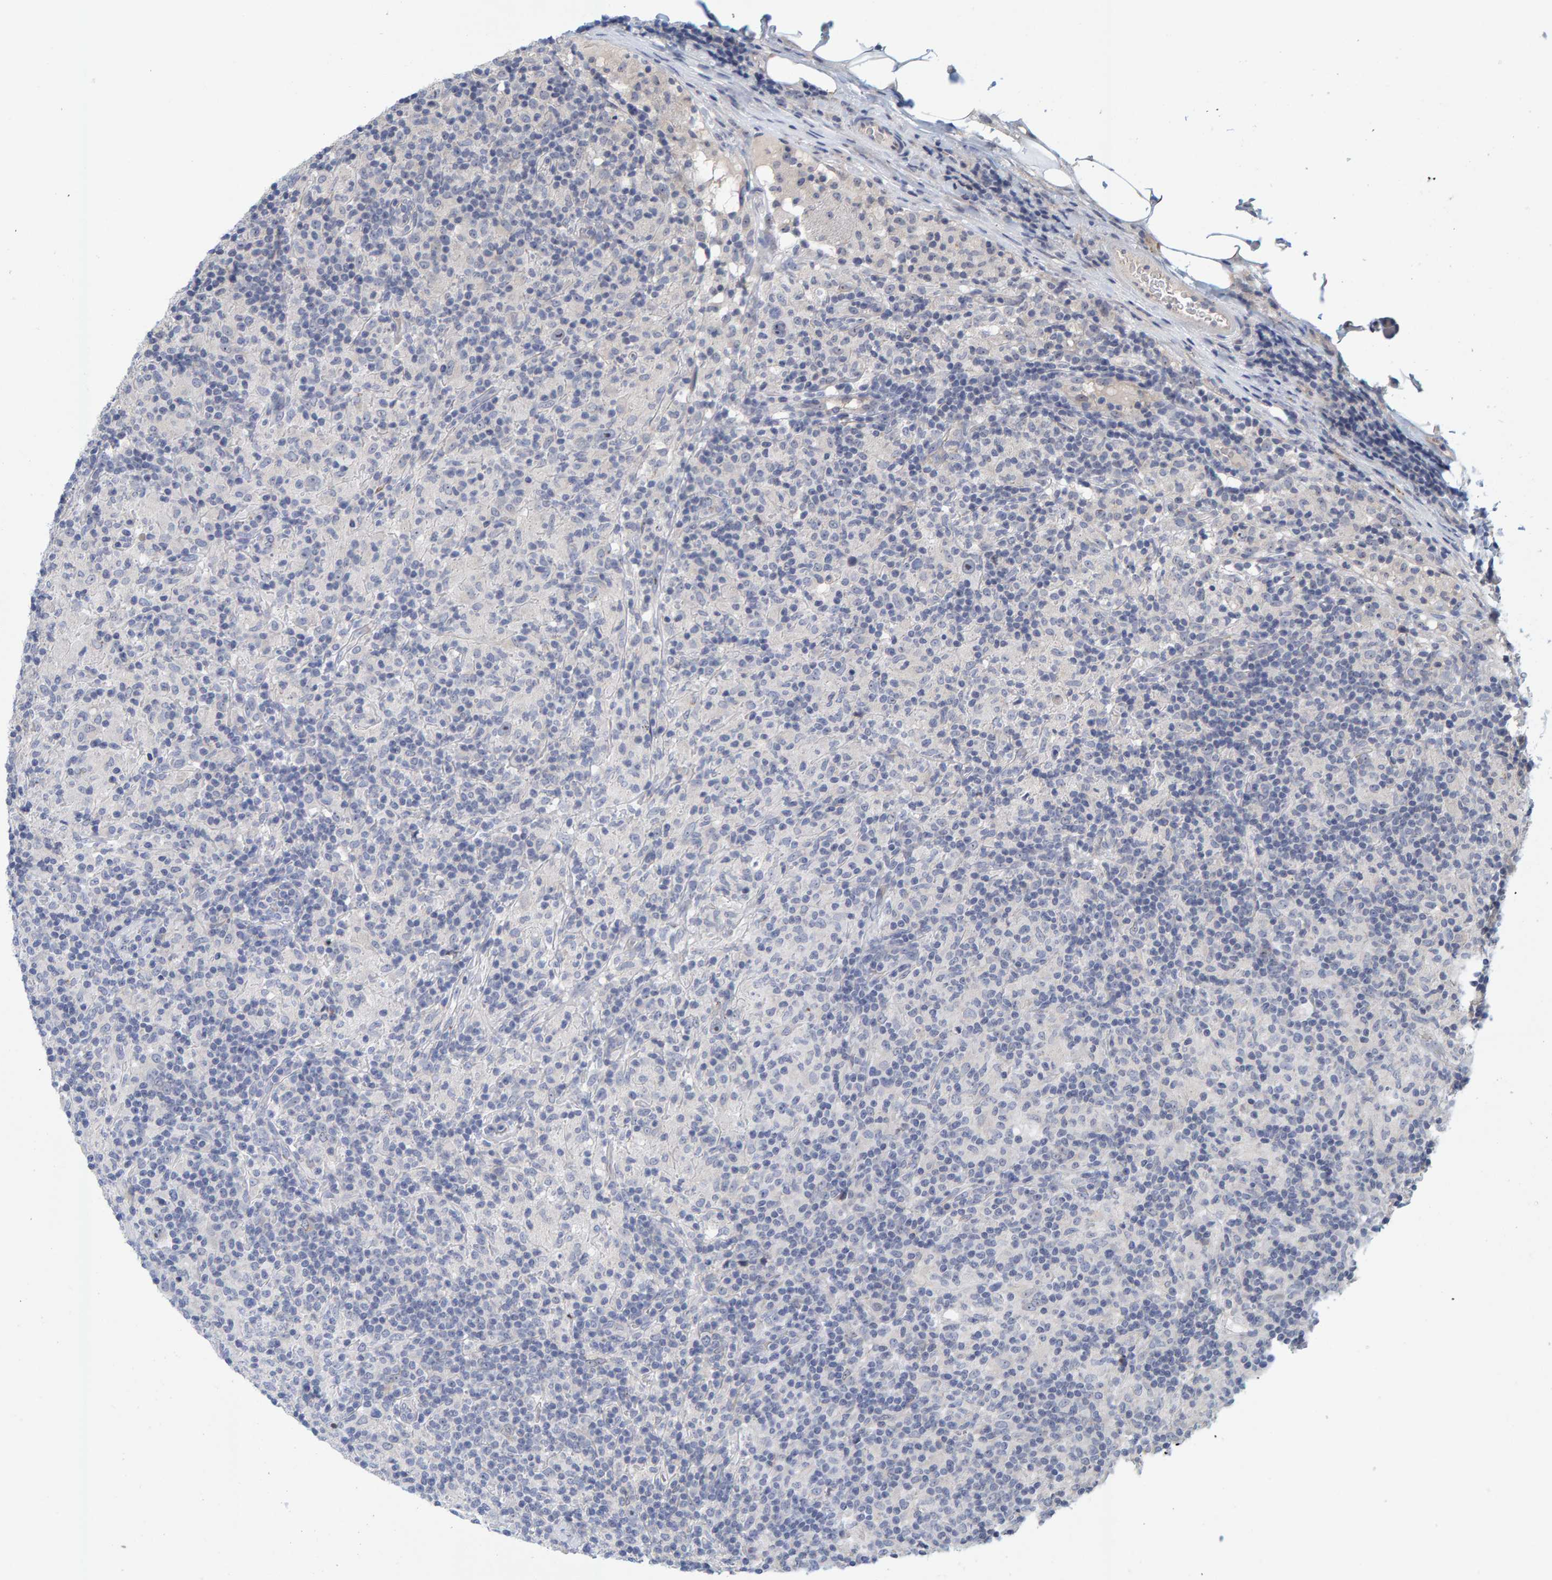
{"staining": {"intensity": "weak", "quantity": "25%-75%", "location": "nuclear"}, "tissue": "lymphoma", "cell_type": "Tumor cells", "image_type": "cancer", "snomed": [{"axis": "morphology", "description": "Hodgkin's disease, NOS"}, {"axis": "topography", "description": "Lymph node"}], "caption": "Tumor cells reveal weak nuclear staining in approximately 25%-75% of cells in Hodgkin's disease. (IHC, brightfield microscopy, high magnification).", "gene": "ZNF77", "patient": {"sex": "male", "age": 70}}